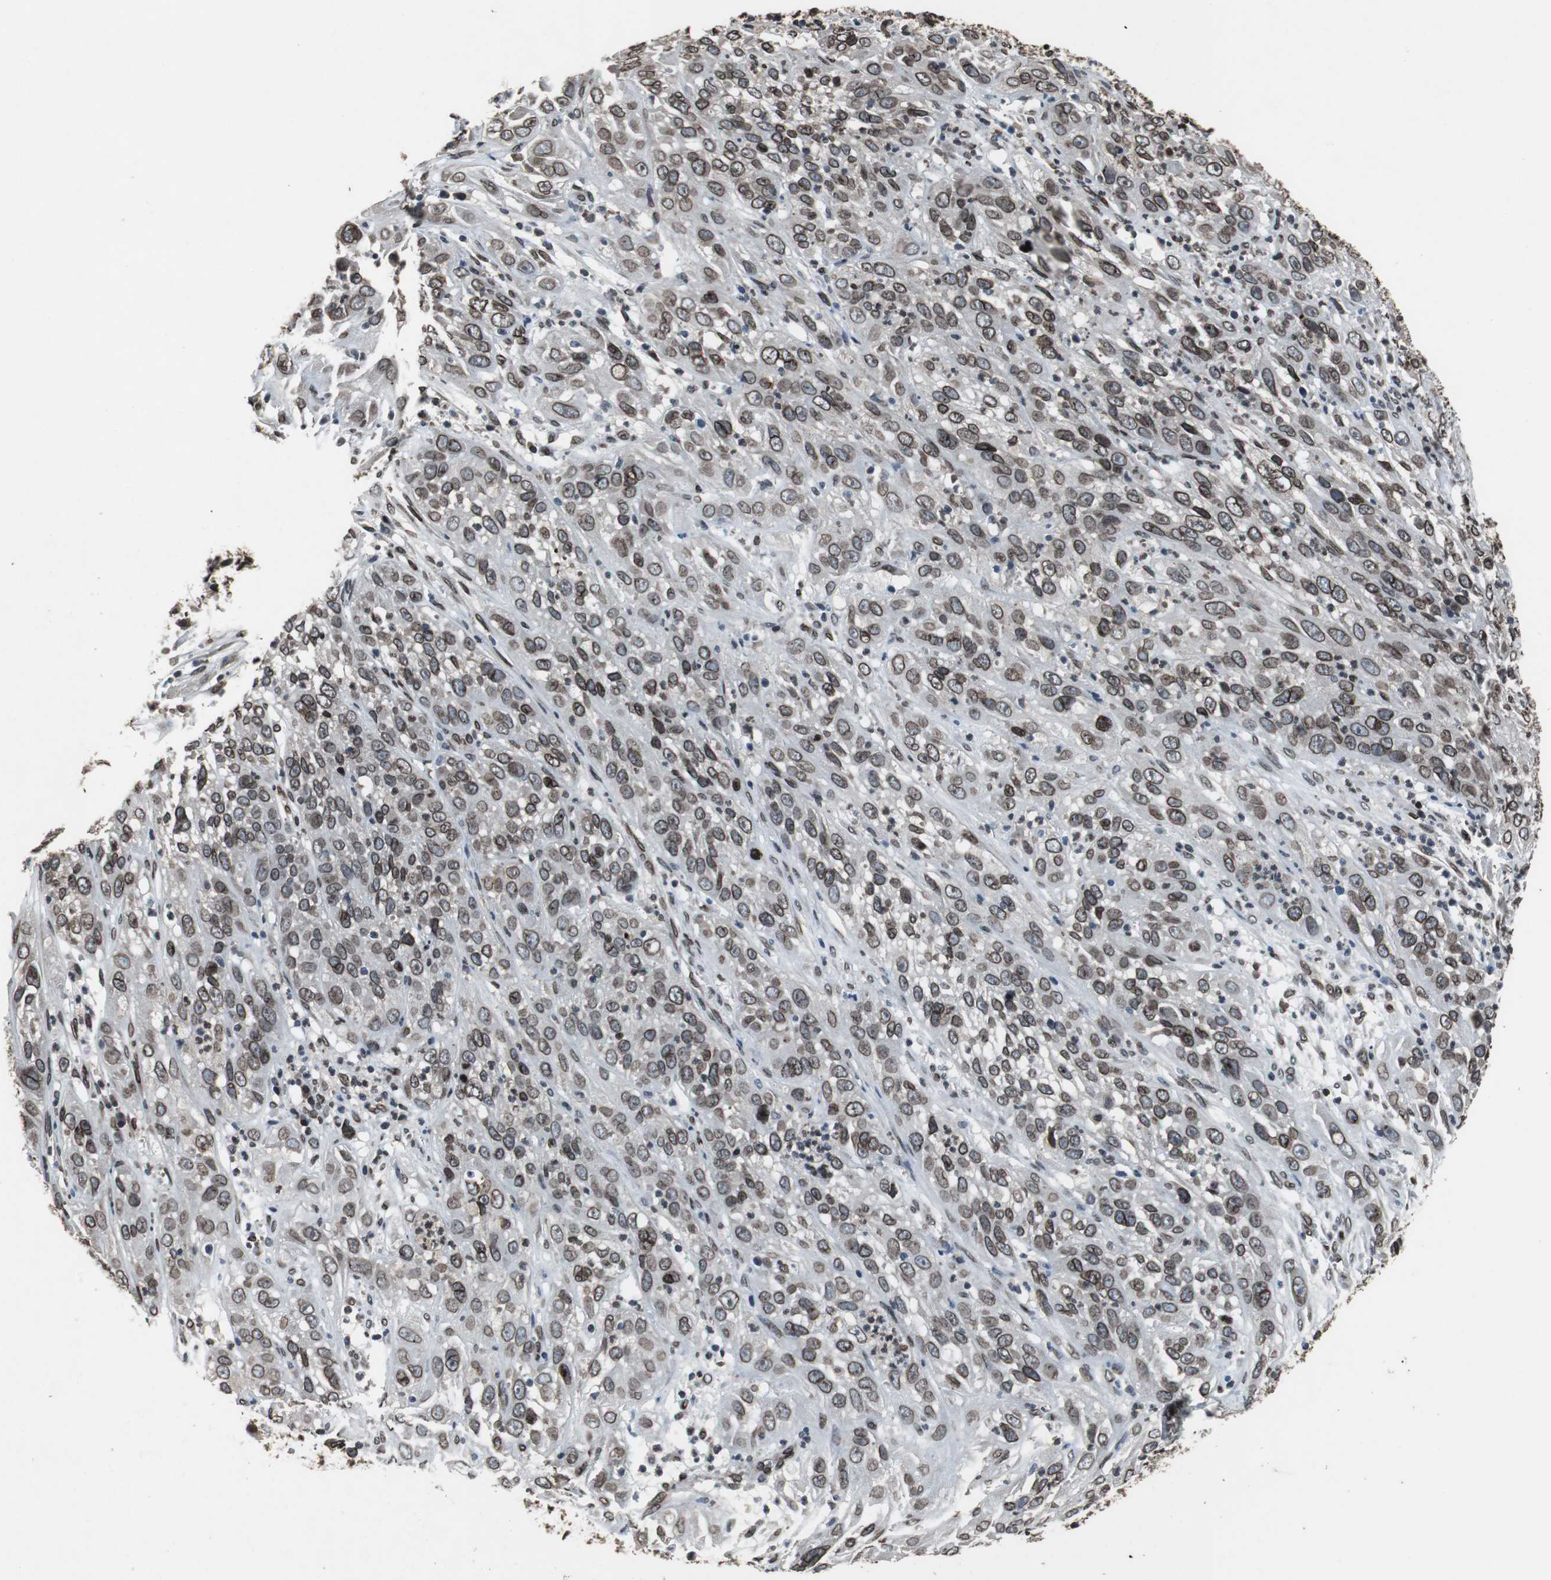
{"staining": {"intensity": "strong", "quantity": ">75%", "location": "cytoplasmic/membranous,nuclear"}, "tissue": "cervical cancer", "cell_type": "Tumor cells", "image_type": "cancer", "snomed": [{"axis": "morphology", "description": "Squamous cell carcinoma, NOS"}, {"axis": "topography", "description": "Cervix"}], "caption": "Tumor cells show high levels of strong cytoplasmic/membranous and nuclear positivity in approximately >75% of cells in human cervical cancer (squamous cell carcinoma).", "gene": "LMNA", "patient": {"sex": "female", "age": 32}}